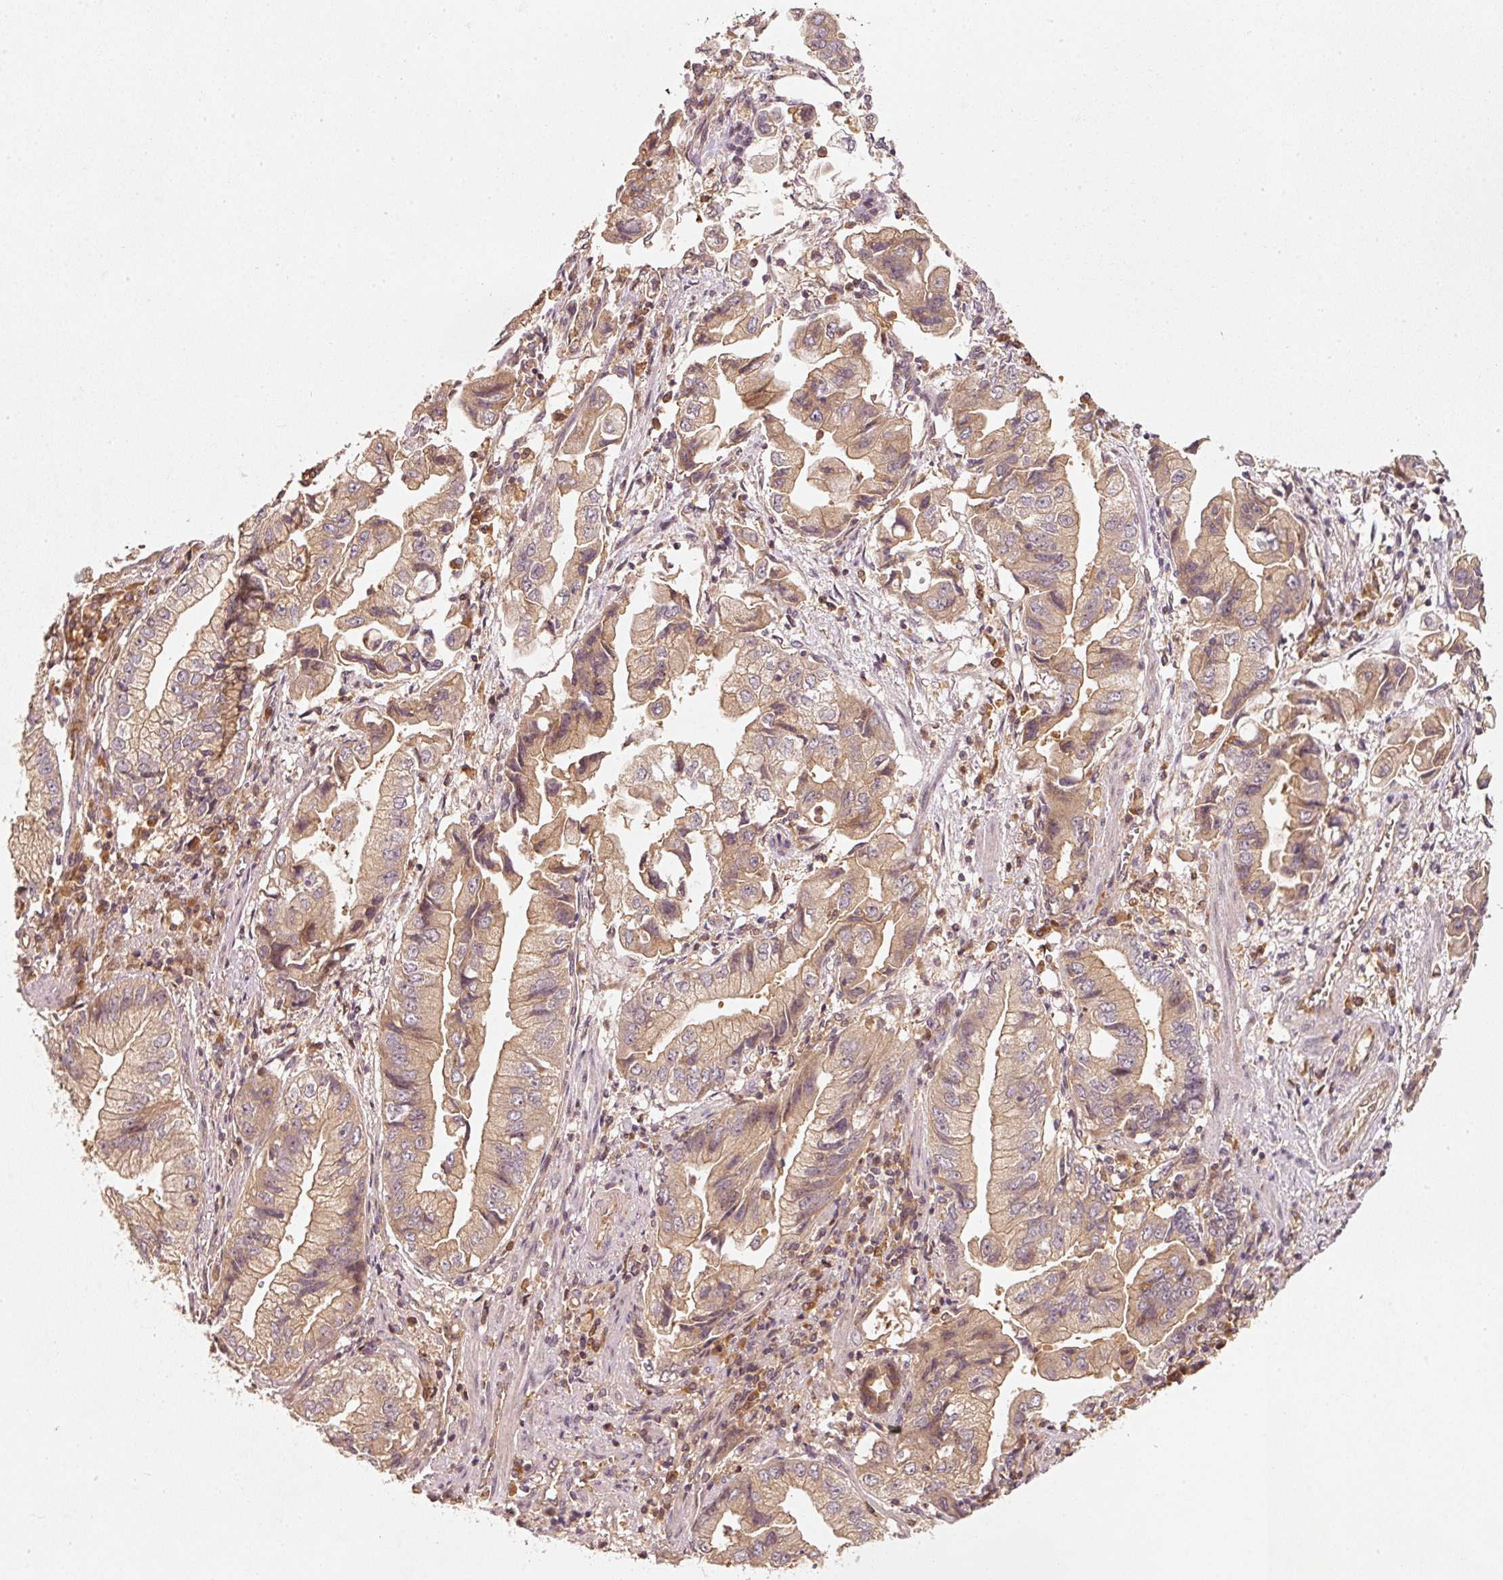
{"staining": {"intensity": "moderate", "quantity": ">75%", "location": "cytoplasmic/membranous"}, "tissue": "stomach cancer", "cell_type": "Tumor cells", "image_type": "cancer", "snomed": [{"axis": "morphology", "description": "Adenocarcinoma, NOS"}, {"axis": "topography", "description": "Stomach"}], "caption": "Immunohistochemistry (DAB) staining of stomach adenocarcinoma reveals moderate cytoplasmic/membranous protein positivity in approximately >75% of tumor cells.", "gene": "RRAS2", "patient": {"sex": "male", "age": 62}}